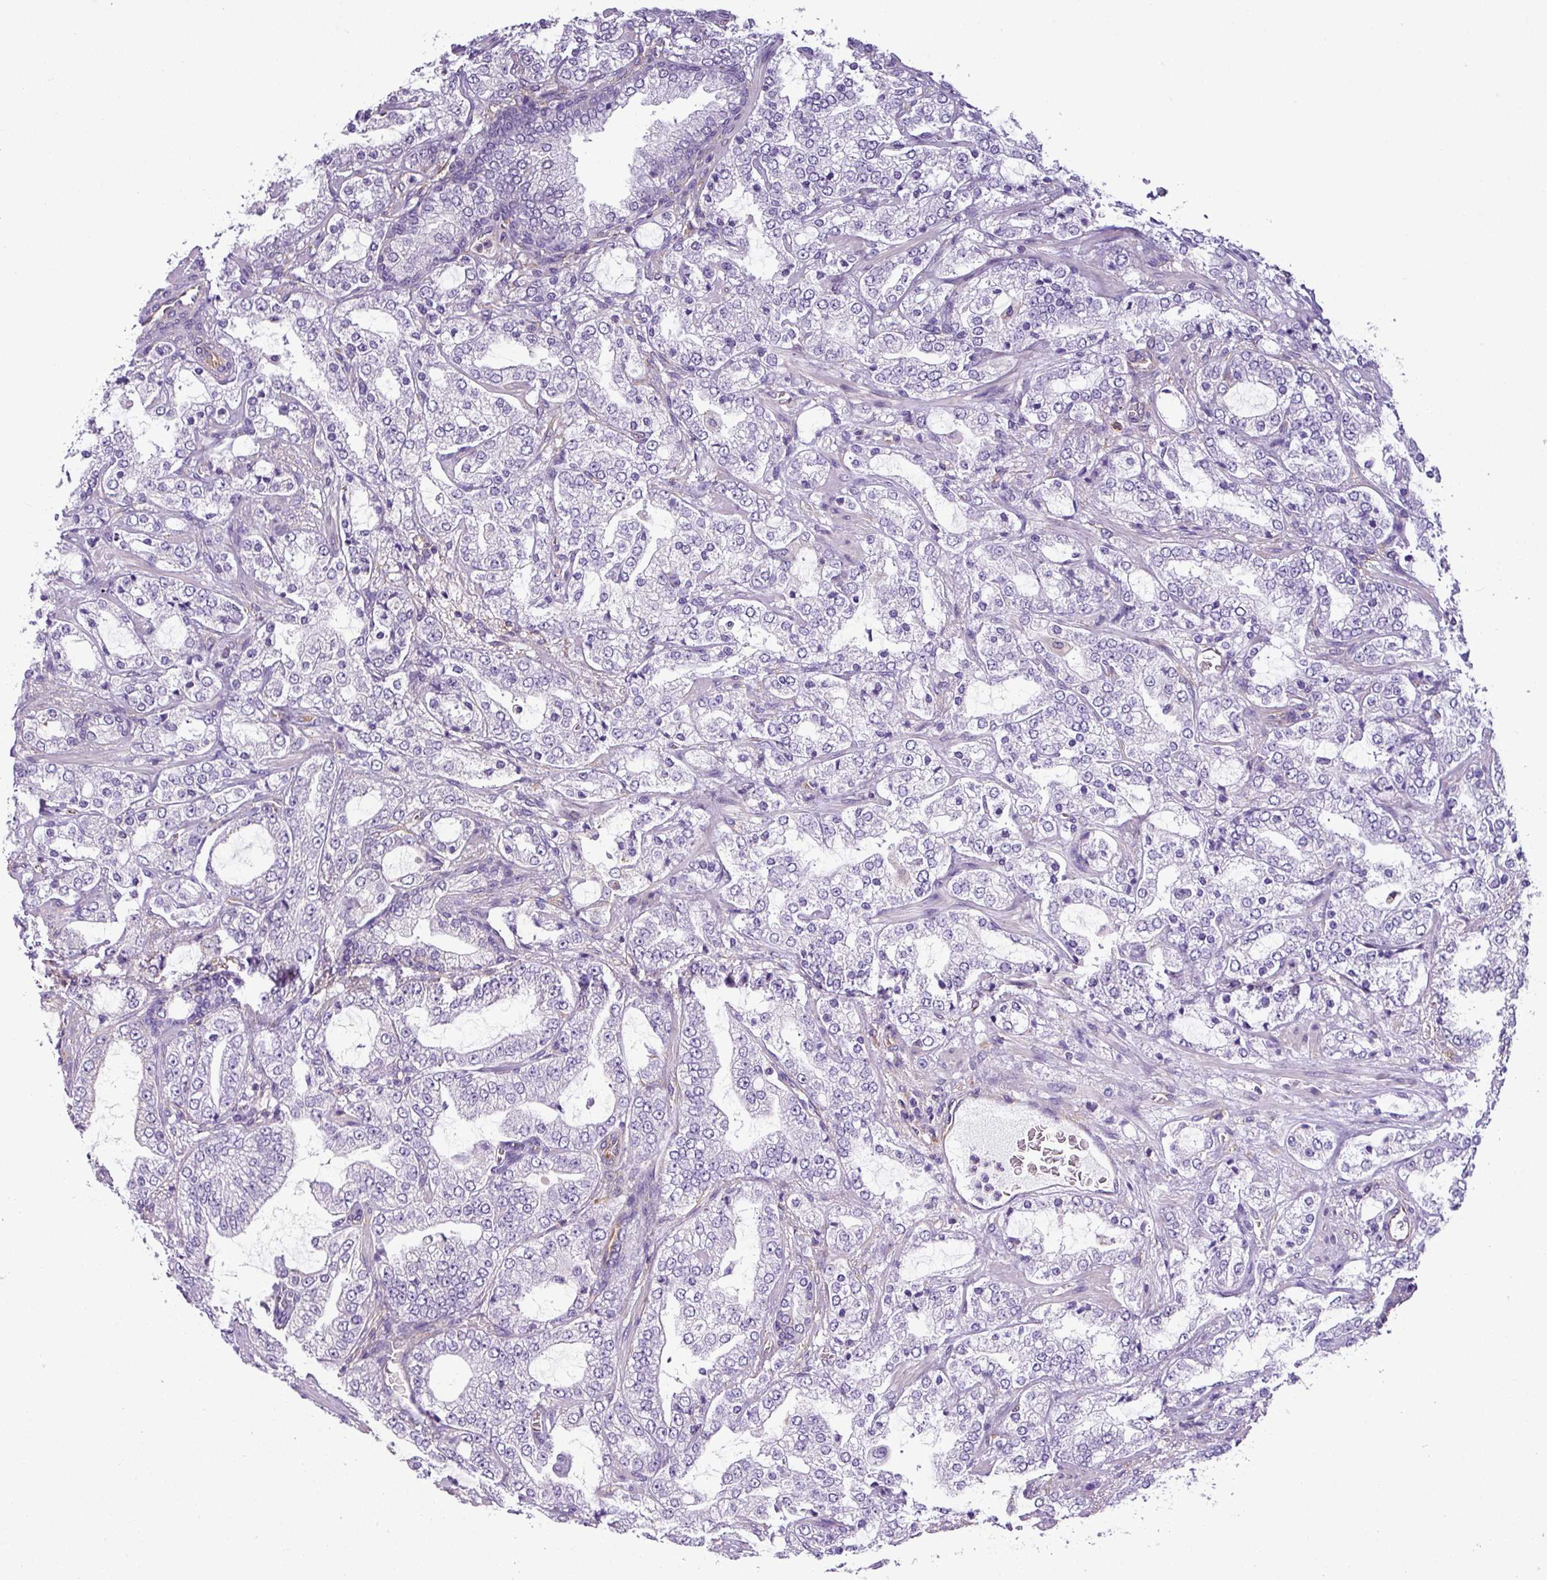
{"staining": {"intensity": "negative", "quantity": "none", "location": "none"}, "tissue": "prostate cancer", "cell_type": "Tumor cells", "image_type": "cancer", "snomed": [{"axis": "morphology", "description": "Adenocarcinoma, High grade"}, {"axis": "topography", "description": "Prostate"}], "caption": "Tumor cells are negative for brown protein staining in prostate cancer (adenocarcinoma (high-grade)).", "gene": "XNDC1N", "patient": {"sex": "male", "age": 64}}